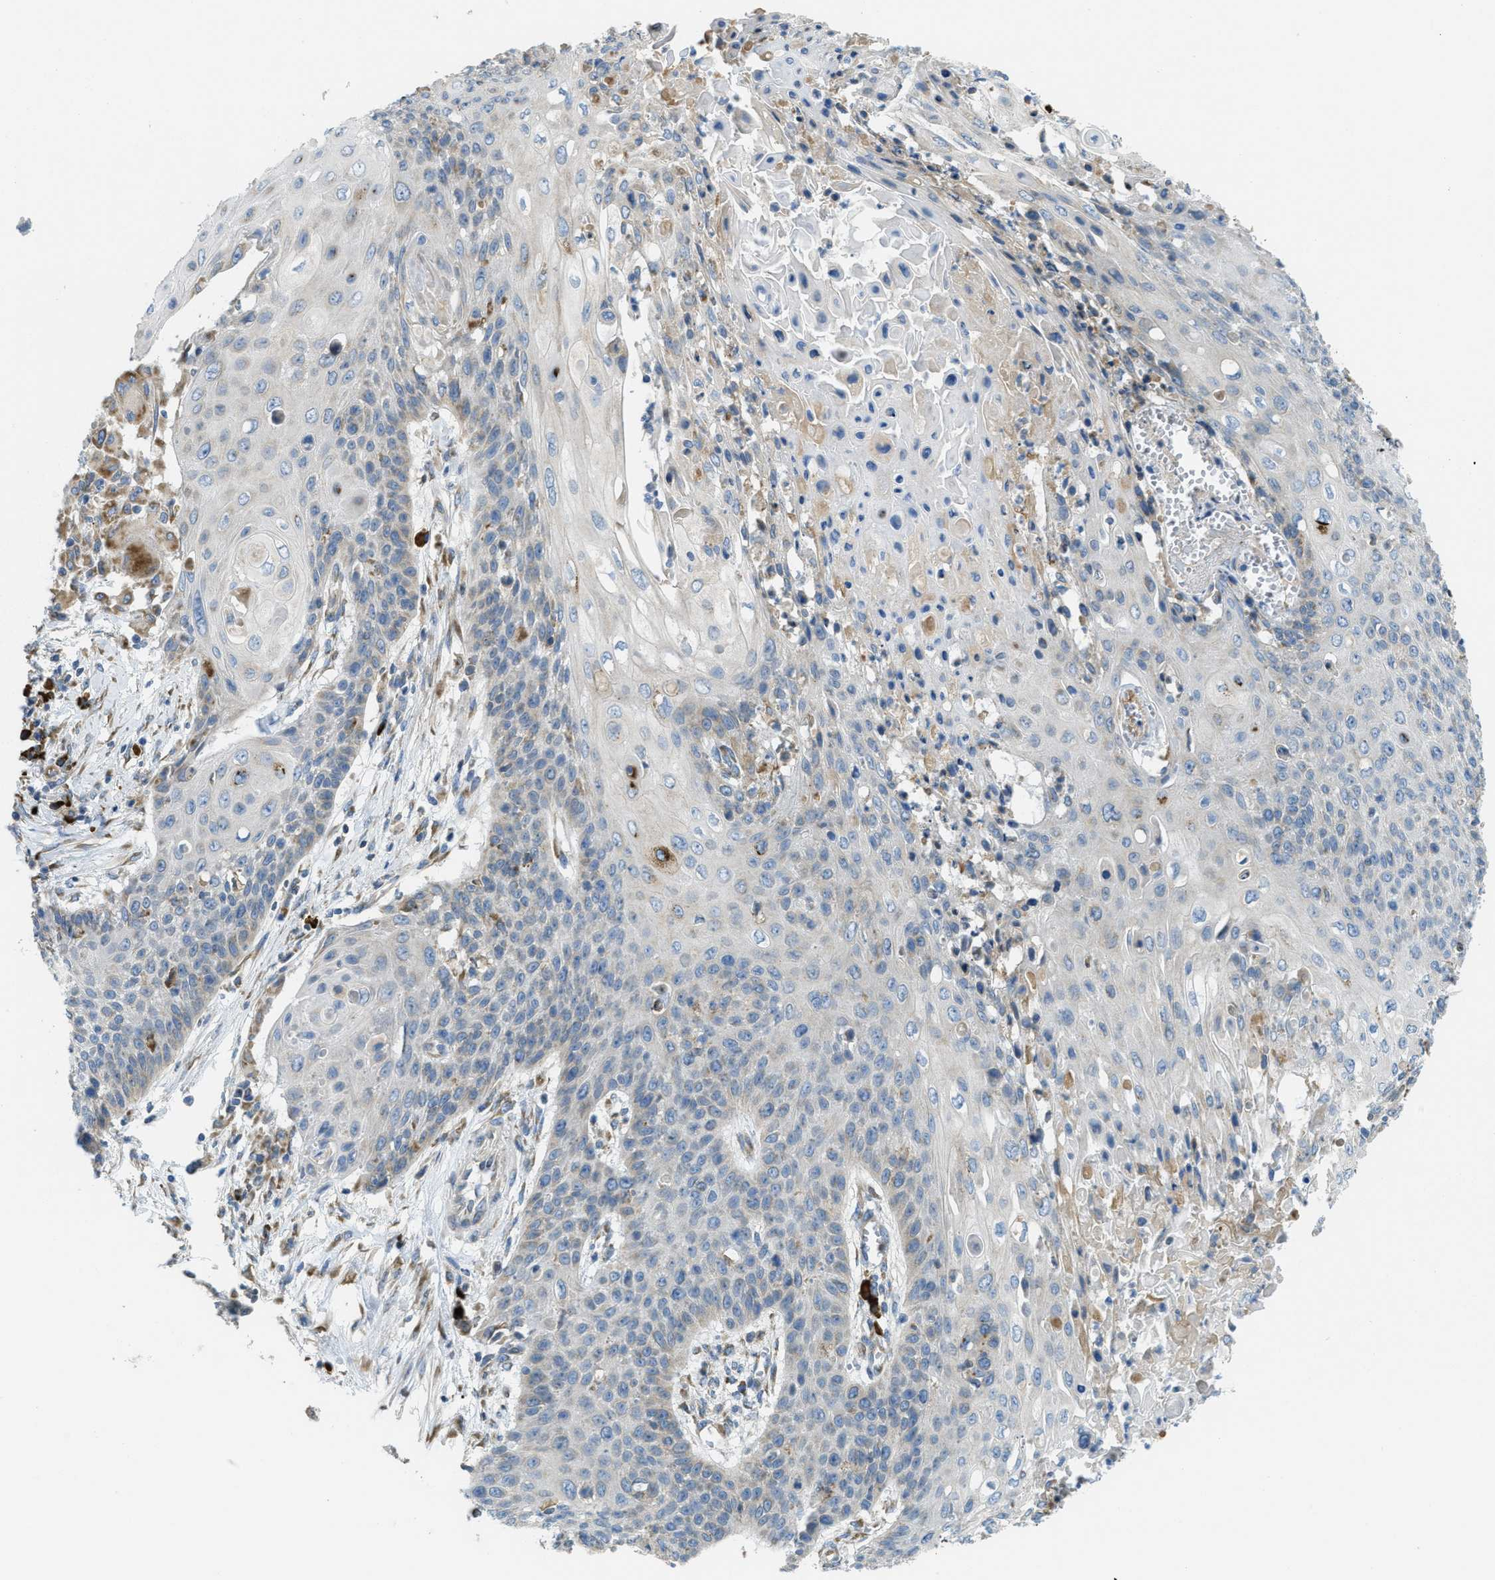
{"staining": {"intensity": "negative", "quantity": "none", "location": "none"}, "tissue": "cervical cancer", "cell_type": "Tumor cells", "image_type": "cancer", "snomed": [{"axis": "morphology", "description": "Squamous cell carcinoma, NOS"}, {"axis": "topography", "description": "Cervix"}], "caption": "This is an immunohistochemistry photomicrograph of squamous cell carcinoma (cervical). There is no staining in tumor cells.", "gene": "SSR1", "patient": {"sex": "female", "age": 39}}